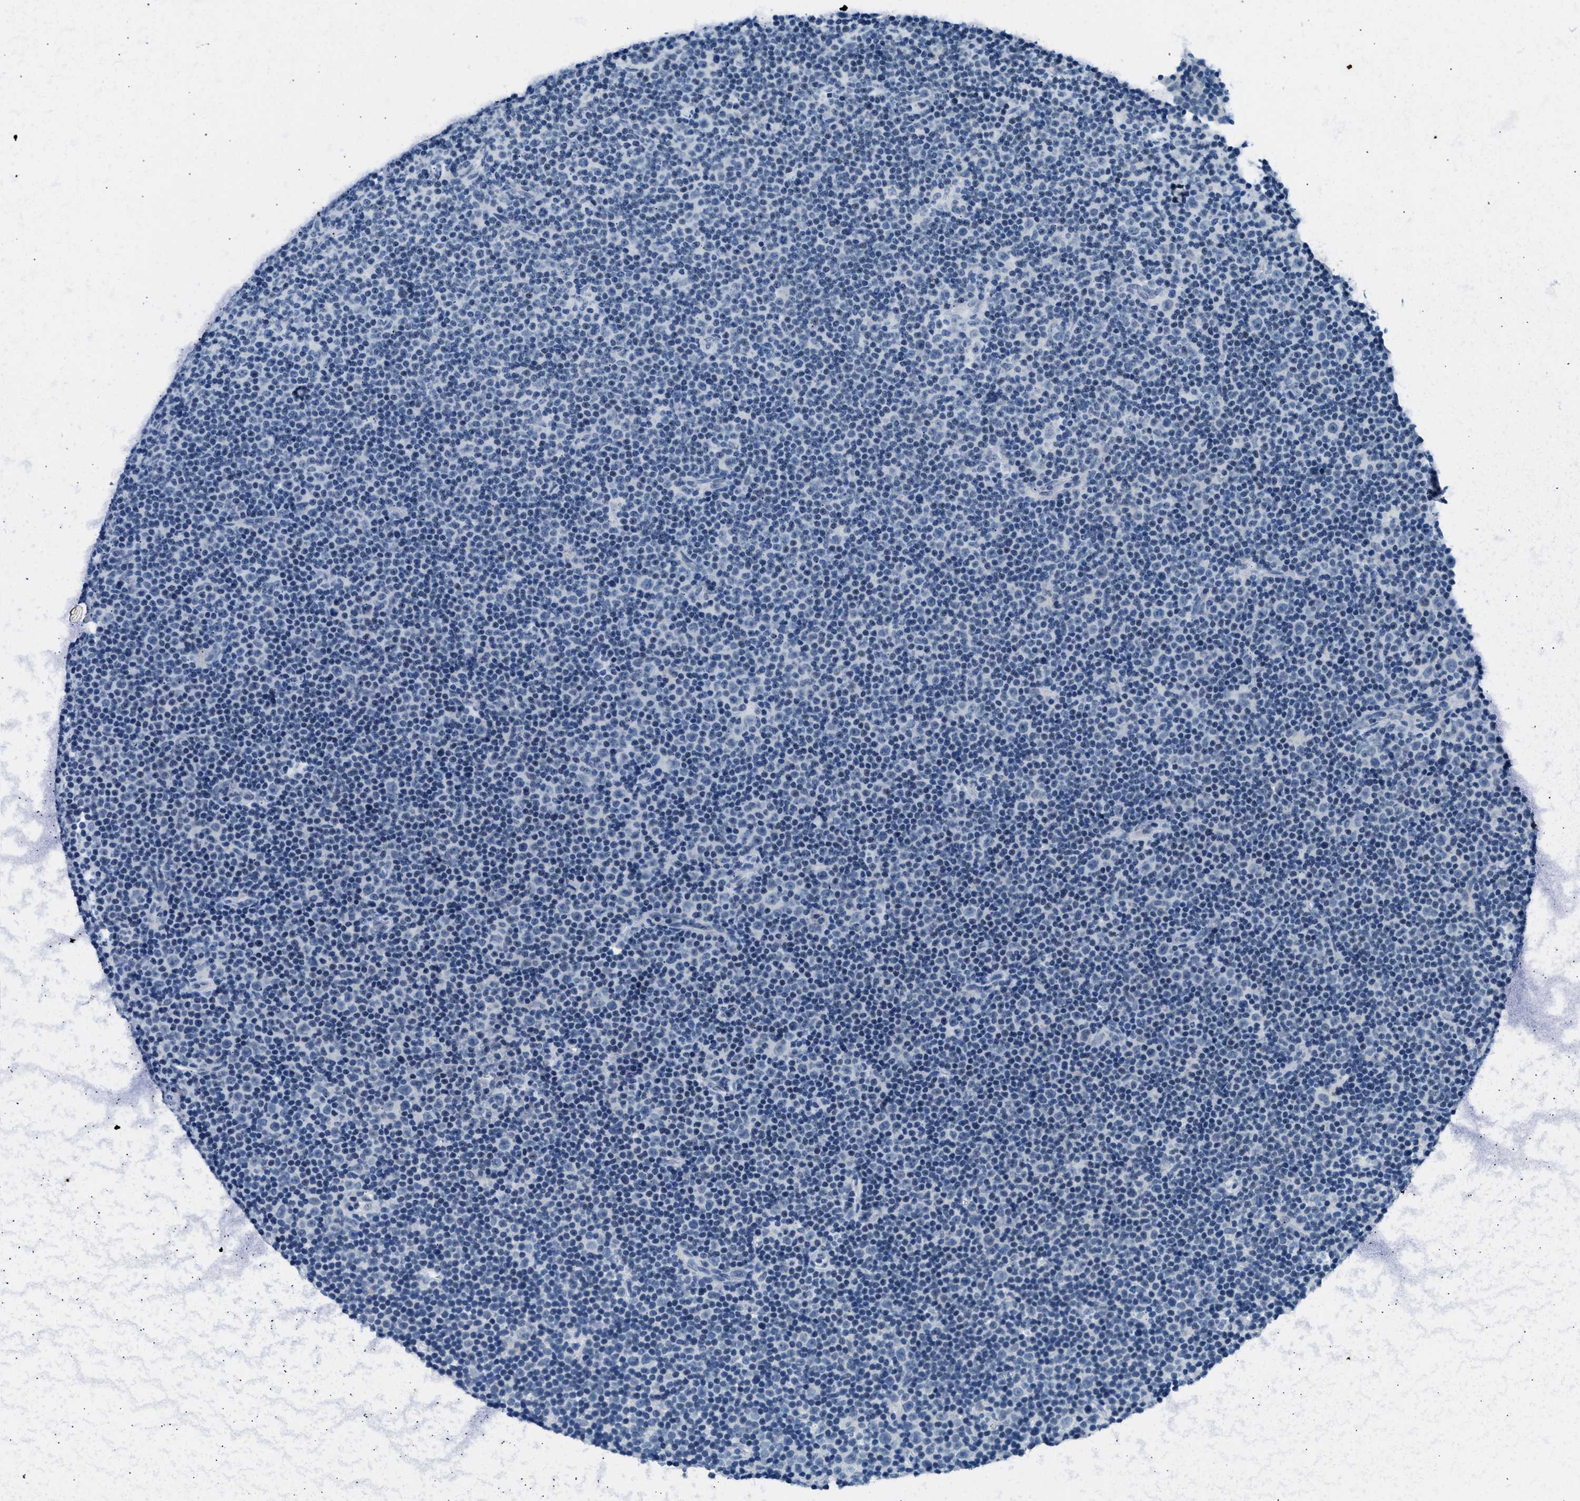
{"staining": {"intensity": "negative", "quantity": "none", "location": "none"}, "tissue": "lymphoma", "cell_type": "Tumor cells", "image_type": "cancer", "snomed": [{"axis": "morphology", "description": "Malignant lymphoma, non-Hodgkin's type, Low grade"}, {"axis": "topography", "description": "Lymph node"}], "caption": "High power microscopy micrograph of an immunohistochemistry (IHC) histopathology image of lymphoma, revealing no significant positivity in tumor cells.", "gene": "CFAP20", "patient": {"sex": "female", "age": 67}}